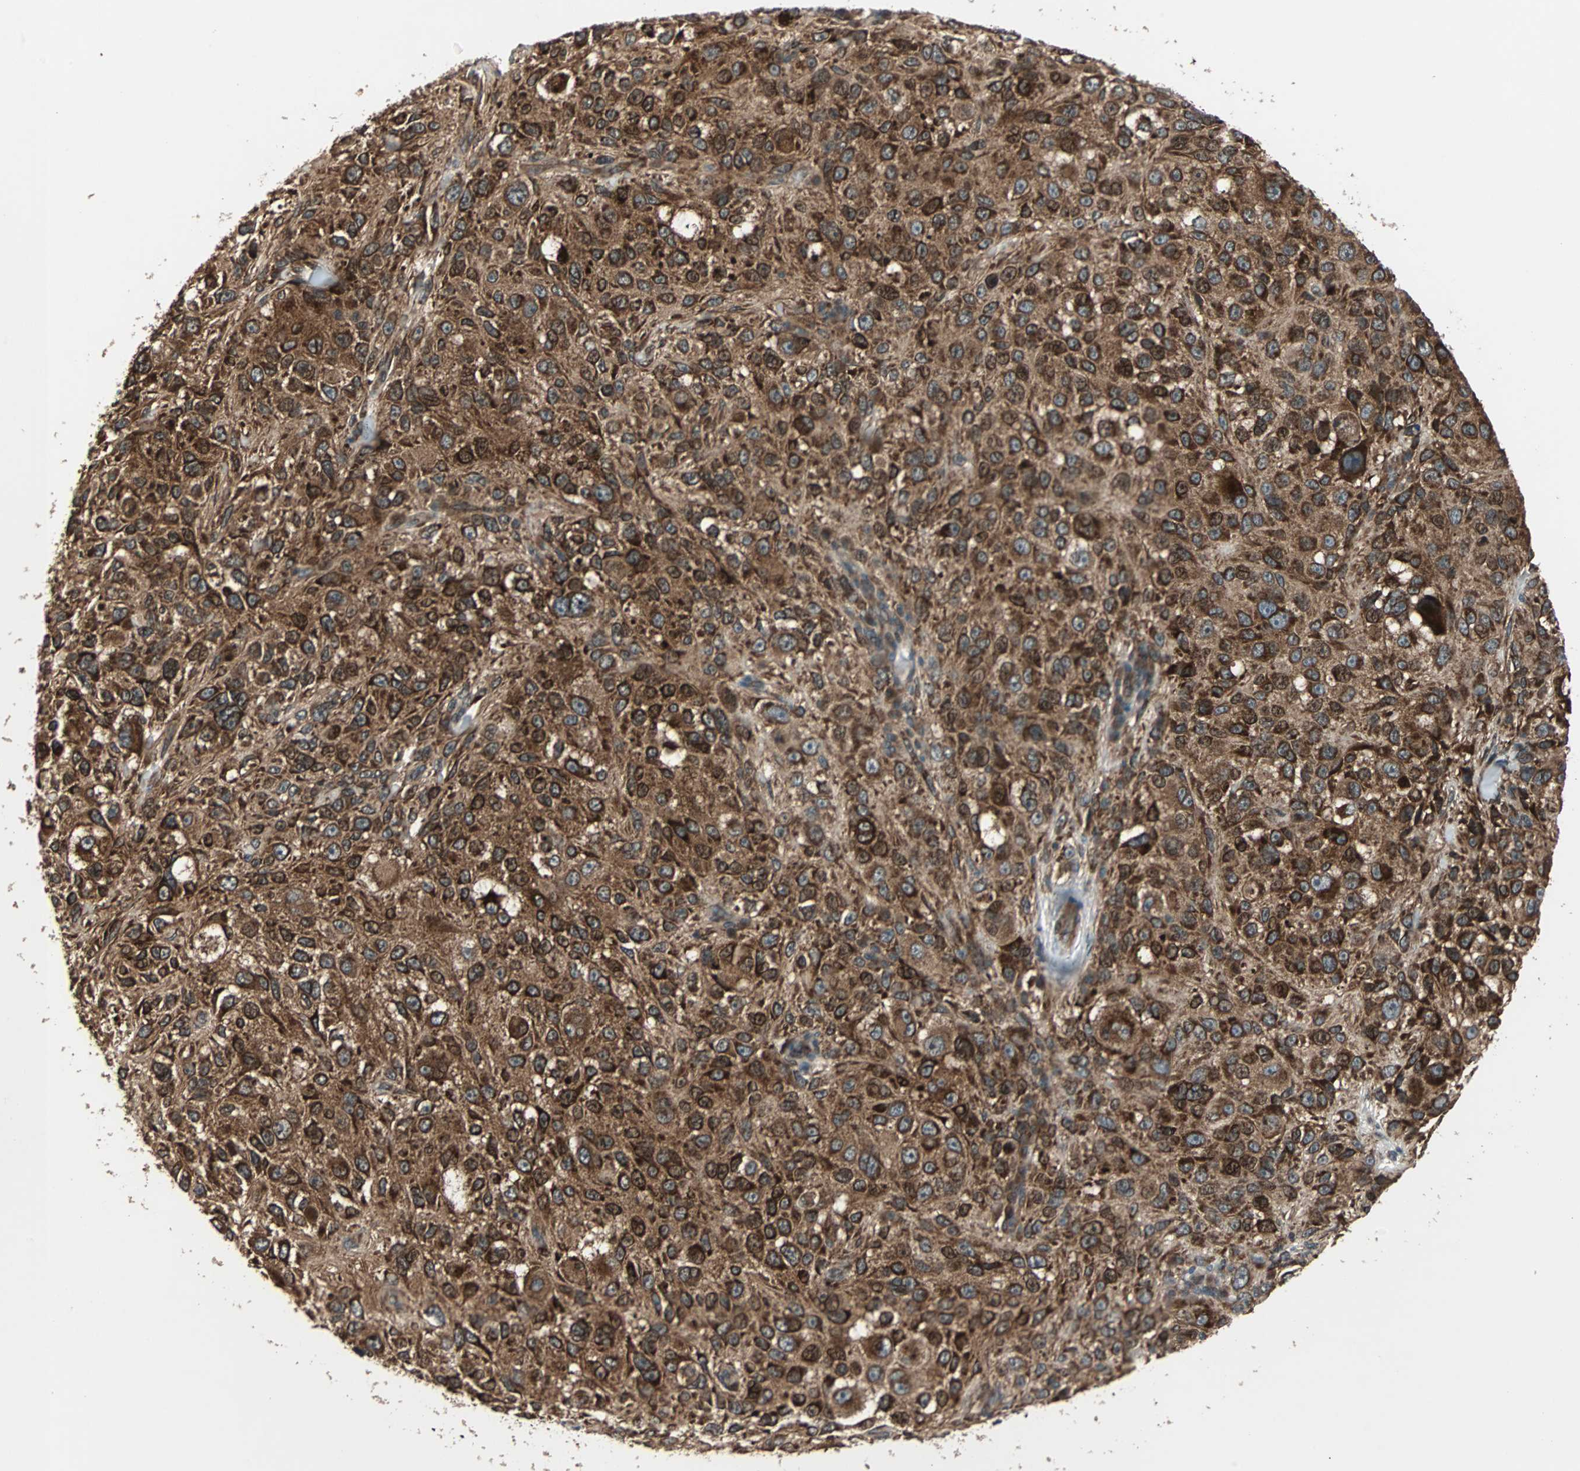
{"staining": {"intensity": "strong", "quantity": ">75%", "location": "cytoplasmic/membranous"}, "tissue": "melanoma", "cell_type": "Tumor cells", "image_type": "cancer", "snomed": [{"axis": "morphology", "description": "Necrosis, NOS"}, {"axis": "morphology", "description": "Malignant melanoma, NOS"}, {"axis": "topography", "description": "Skin"}], "caption": "Immunohistochemical staining of malignant melanoma demonstrates high levels of strong cytoplasmic/membranous protein expression in approximately >75% of tumor cells. (DAB IHC with brightfield microscopy, high magnification).", "gene": "RAB7A", "patient": {"sex": "female", "age": 87}}